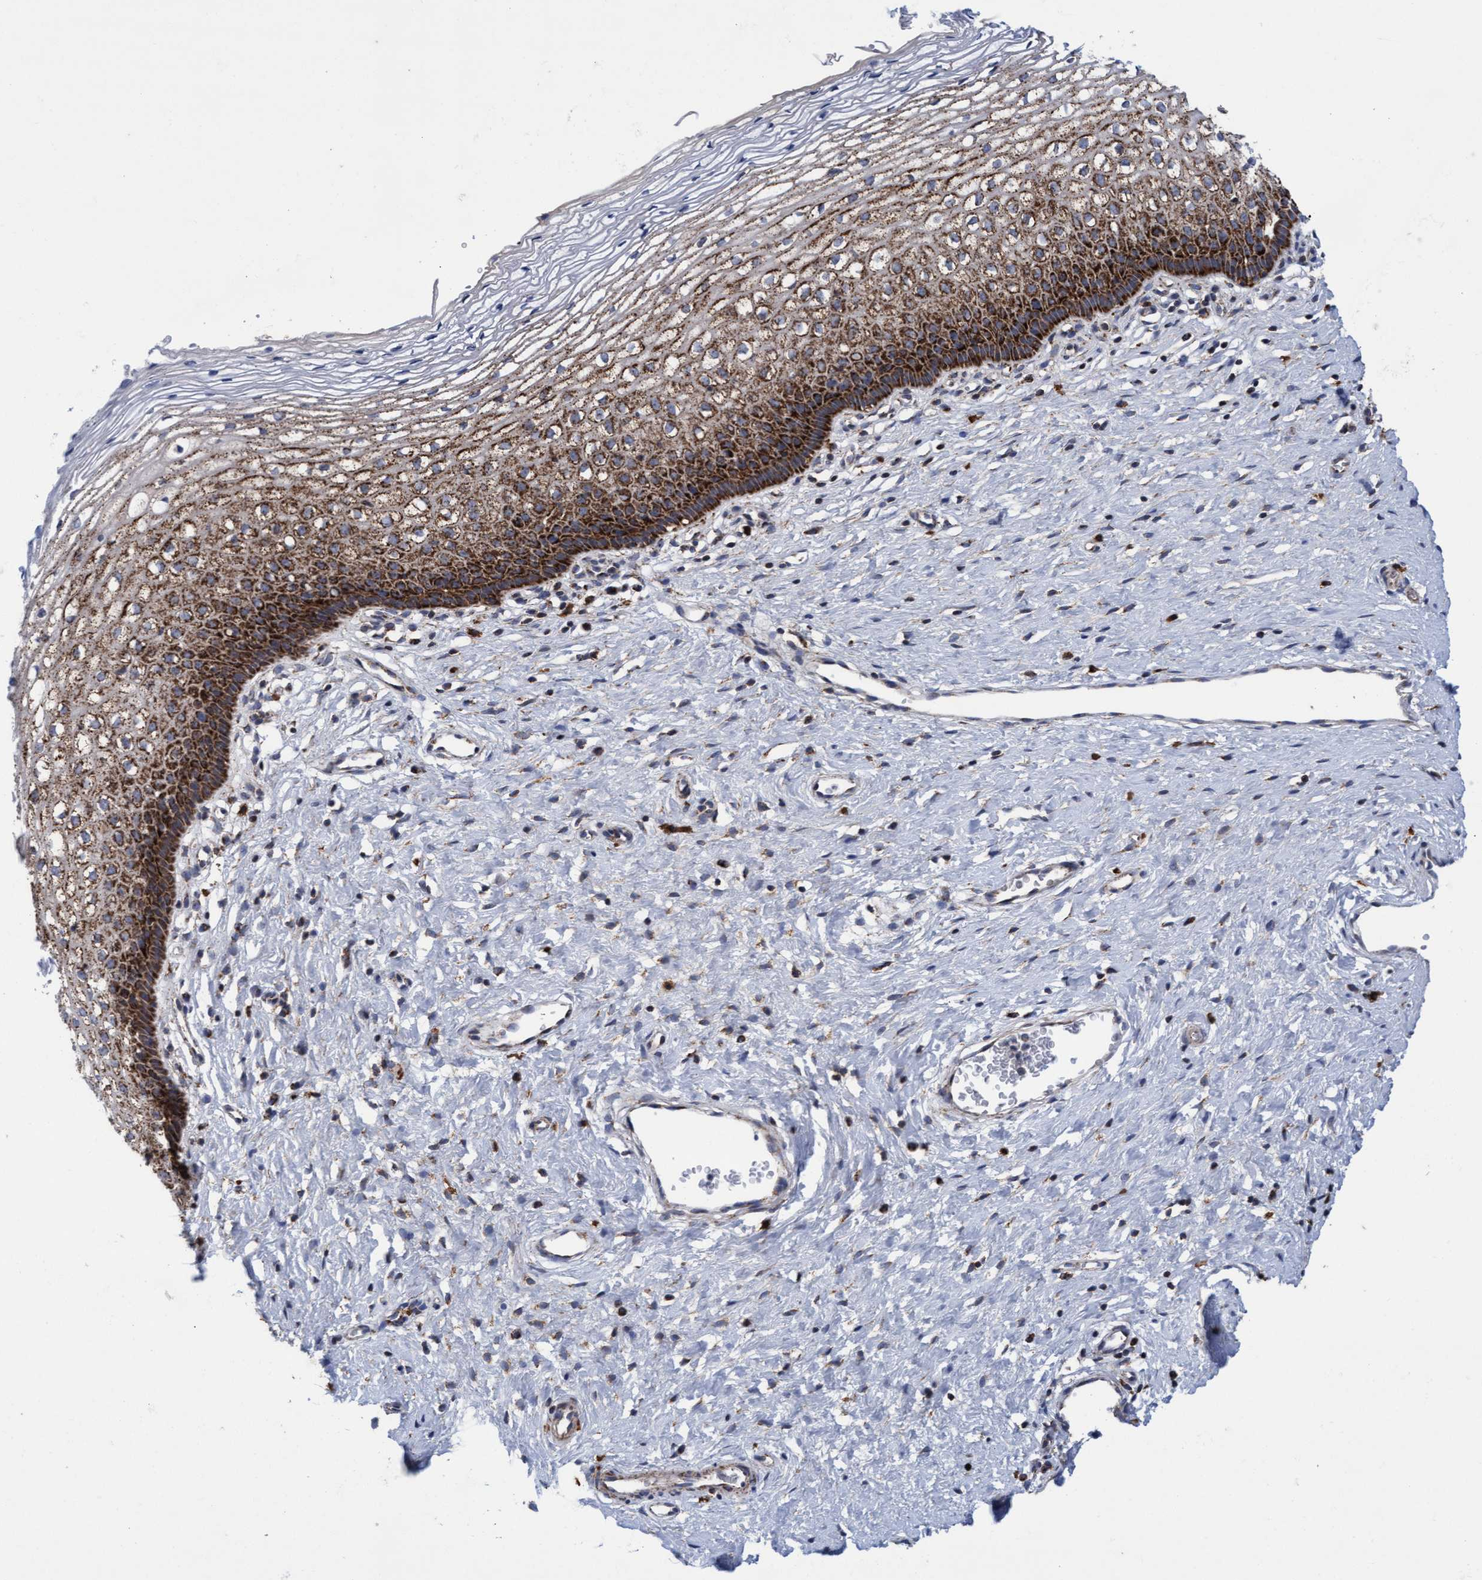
{"staining": {"intensity": "strong", "quantity": ">75%", "location": "cytoplasmic/membranous"}, "tissue": "cervix", "cell_type": "Glandular cells", "image_type": "normal", "snomed": [{"axis": "morphology", "description": "Normal tissue, NOS"}, {"axis": "topography", "description": "Cervix"}], "caption": "Brown immunohistochemical staining in normal cervix shows strong cytoplasmic/membranous positivity in about >75% of glandular cells.", "gene": "MRPL38", "patient": {"sex": "female", "age": 27}}